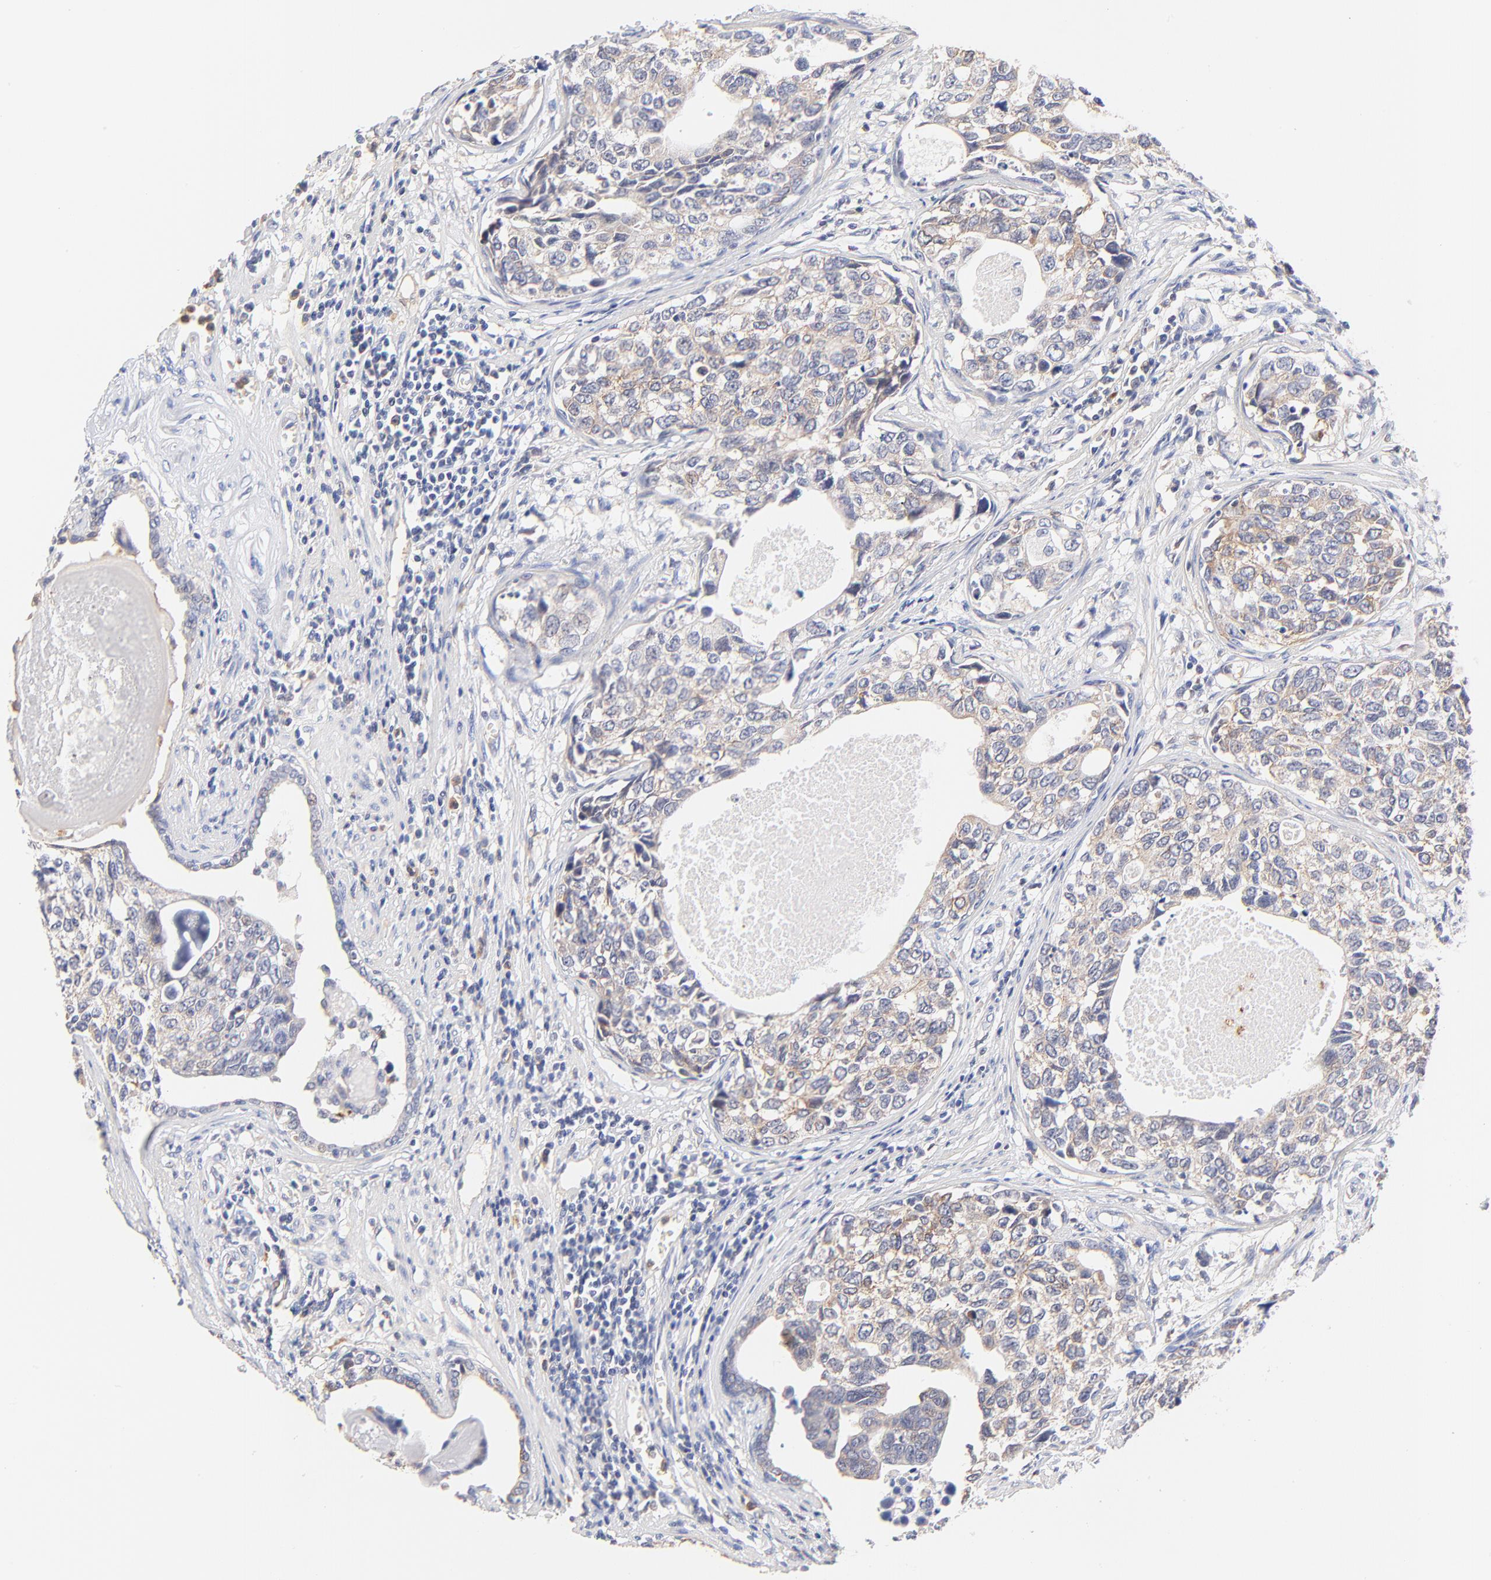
{"staining": {"intensity": "weak", "quantity": ">75%", "location": "cytoplasmic/membranous"}, "tissue": "urothelial cancer", "cell_type": "Tumor cells", "image_type": "cancer", "snomed": [{"axis": "morphology", "description": "Urothelial carcinoma, High grade"}, {"axis": "topography", "description": "Urinary bladder"}], "caption": "This micrograph displays immunohistochemistry (IHC) staining of urothelial cancer, with low weak cytoplasmic/membranous staining in about >75% of tumor cells.", "gene": "PTK7", "patient": {"sex": "male", "age": 81}}